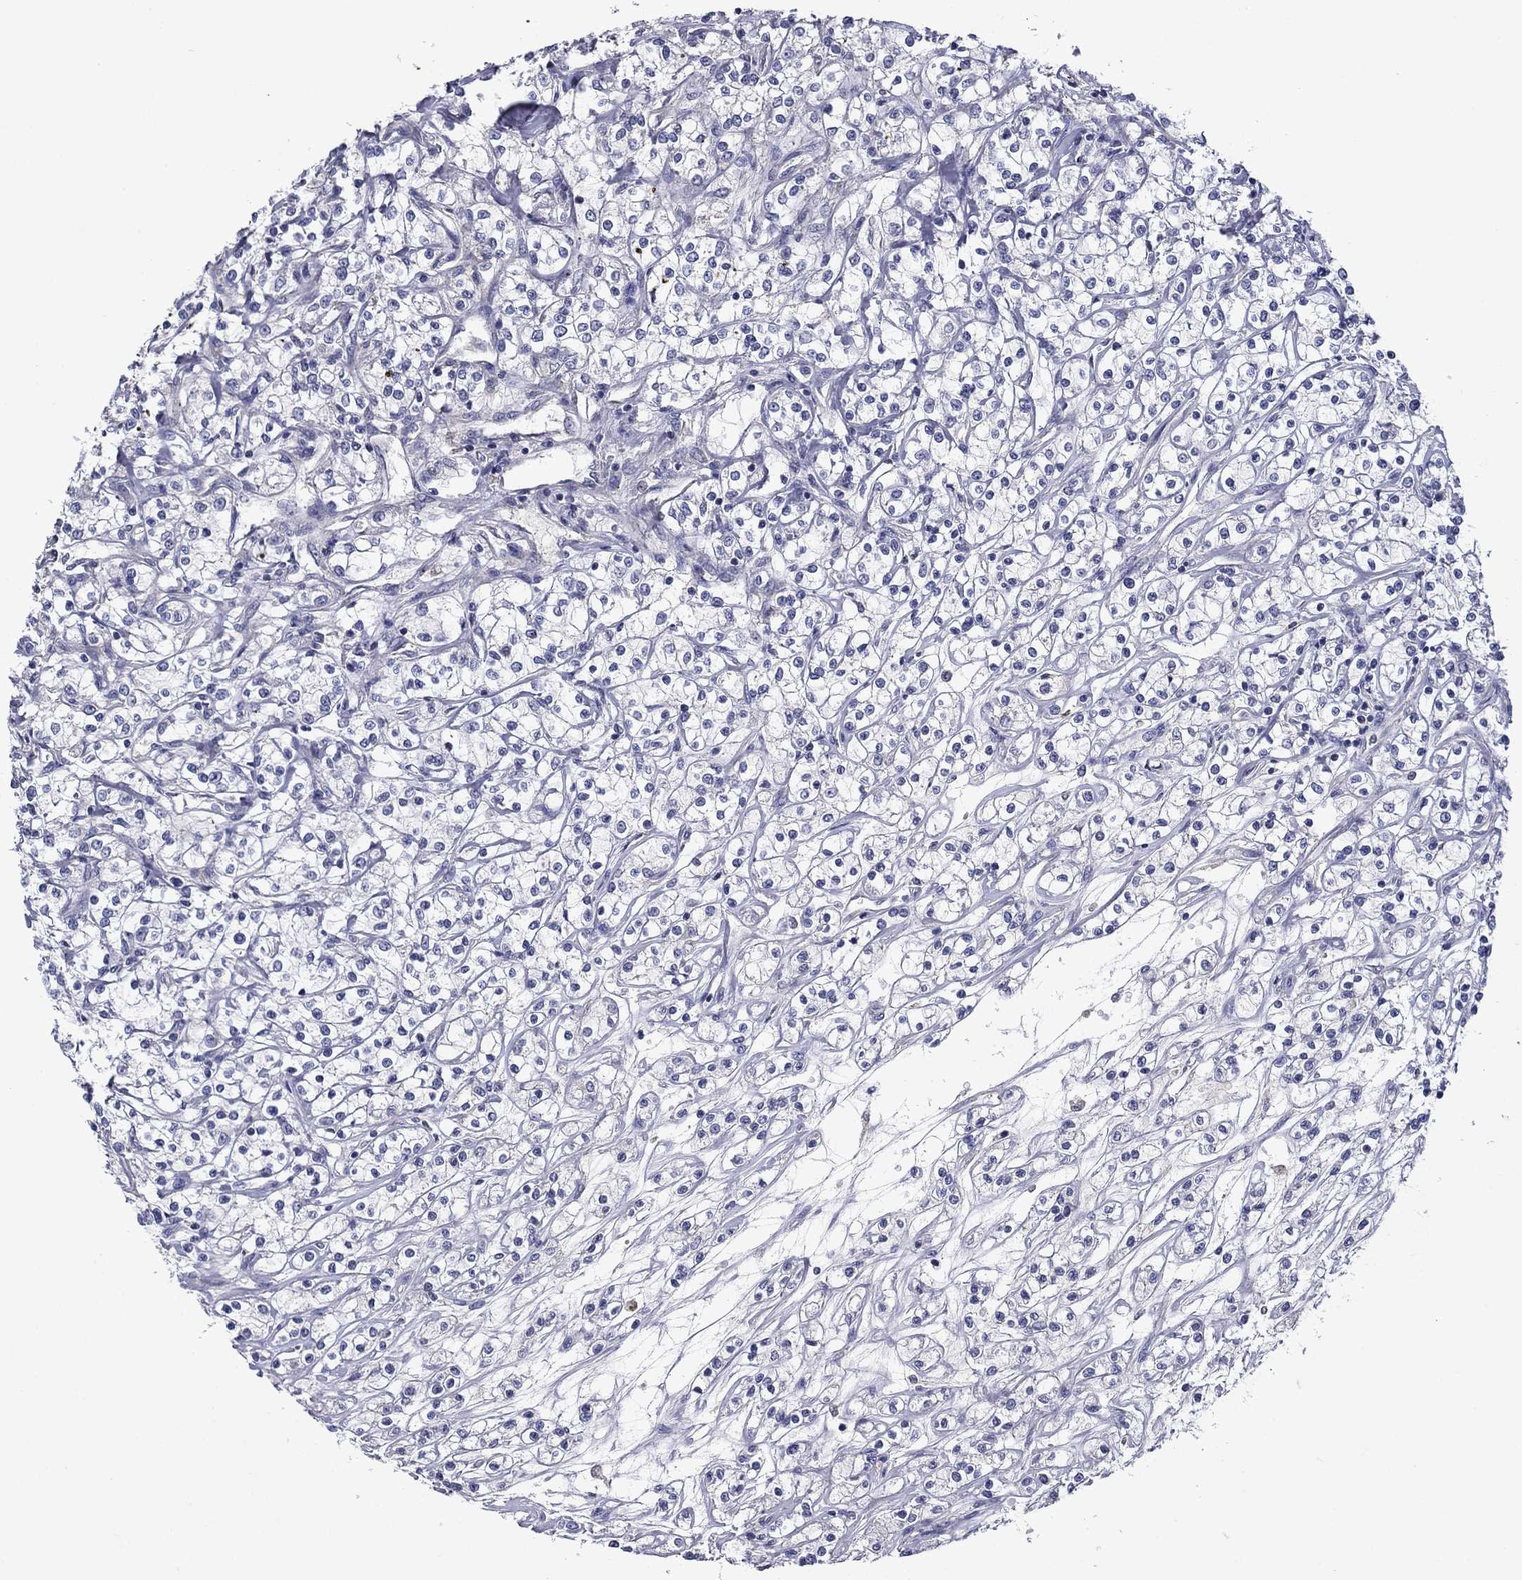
{"staining": {"intensity": "negative", "quantity": "none", "location": "none"}, "tissue": "renal cancer", "cell_type": "Tumor cells", "image_type": "cancer", "snomed": [{"axis": "morphology", "description": "Adenocarcinoma, NOS"}, {"axis": "topography", "description": "Kidney"}], "caption": "Immunohistochemistry (IHC) micrograph of human renal cancer stained for a protein (brown), which displays no expression in tumor cells.", "gene": "SPATA7", "patient": {"sex": "female", "age": 59}}